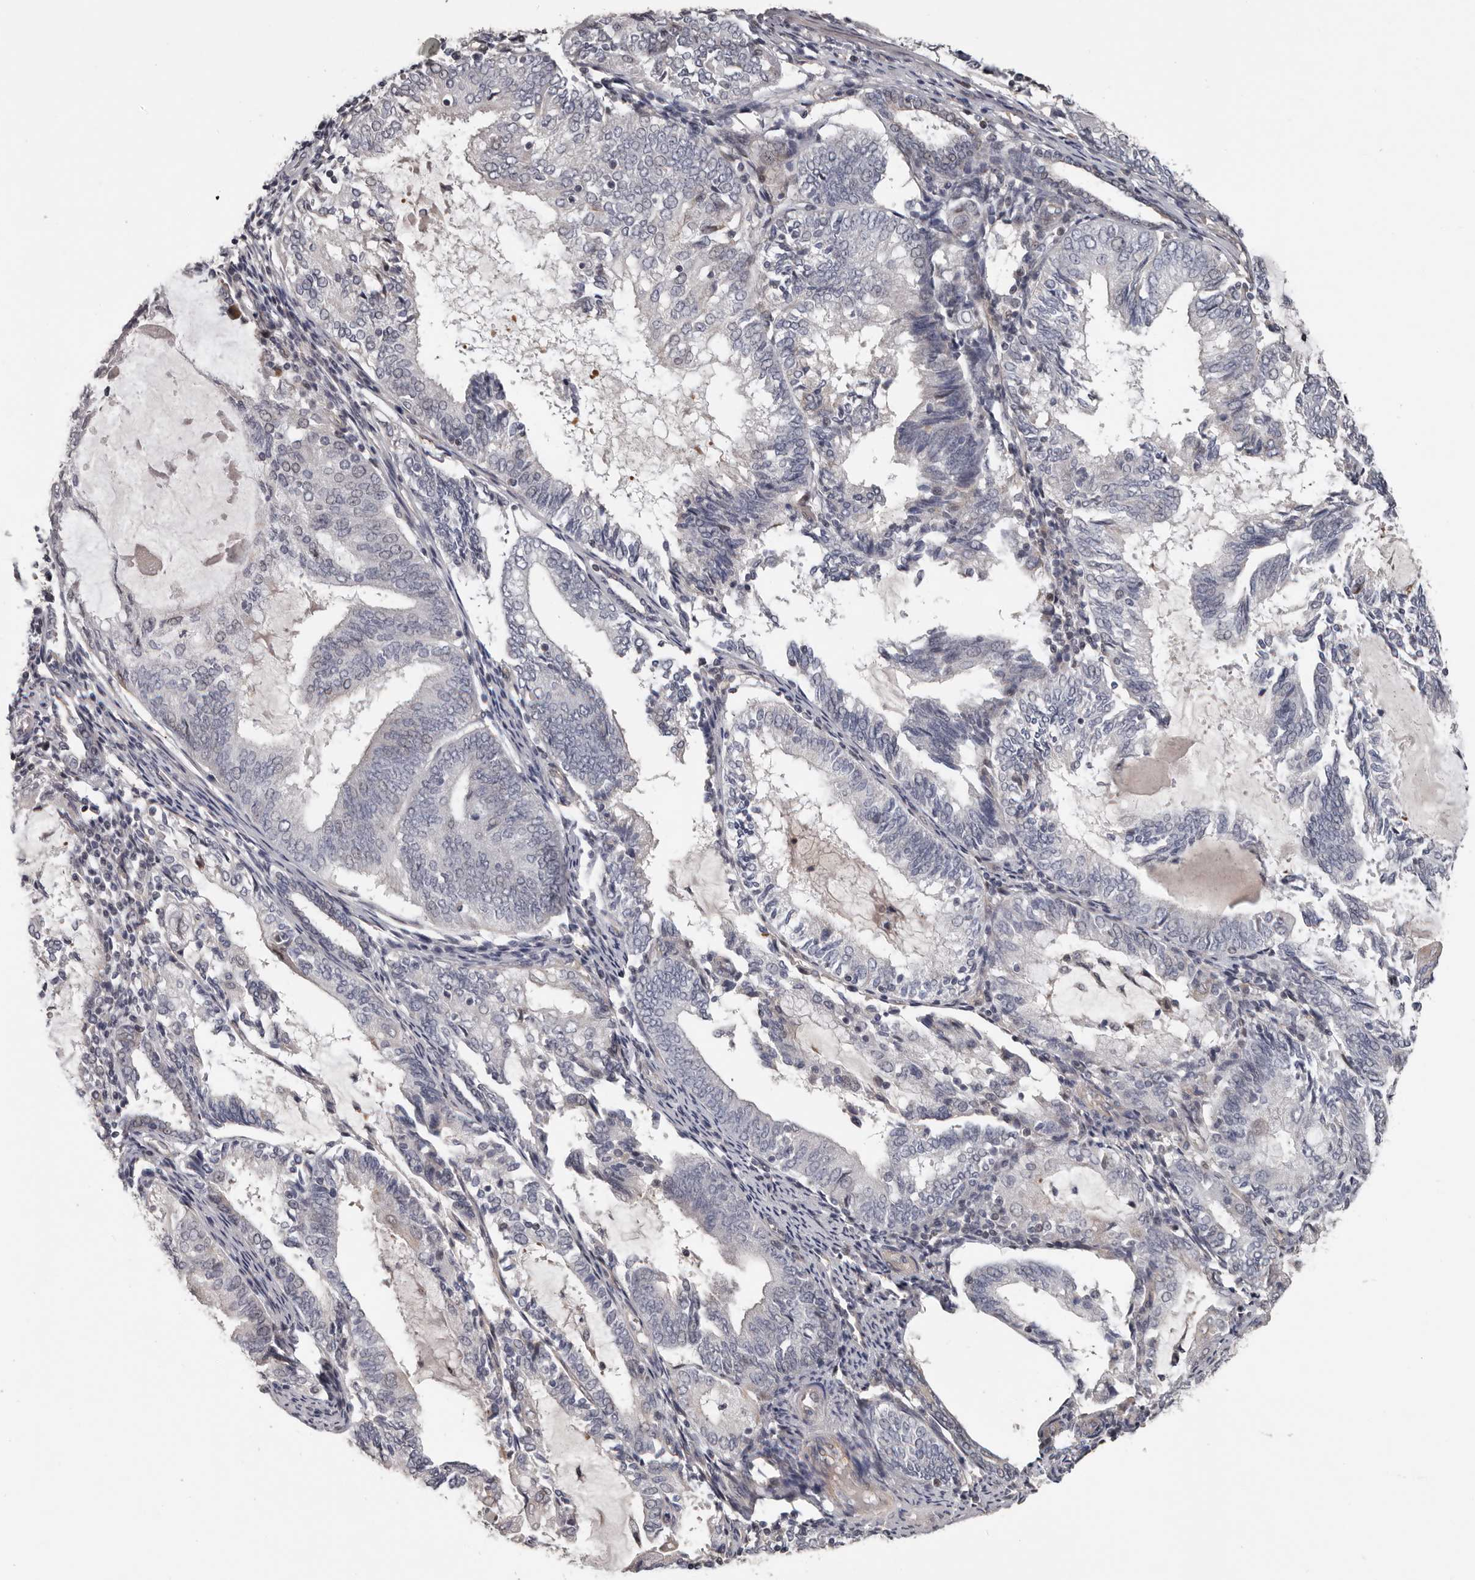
{"staining": {"intensity": "negative", "quantity": "none", "location": "none"}, "tissue": "endometrial cancer", "cell_type": "Tumor cells", "image_type": "cancer", "snomed": [{"axis": "morphology", "description": "Adenocarcinoma, NOS"}, {"axis": "topography", "description": "Endometrium"}], "caption": "DAB immunohistochemical staining of human endometrial adenocarcinoma shows no significant expression in tumor cells.", "gene": "RNF217", "patient": {"sex": "female", "age": 81}}